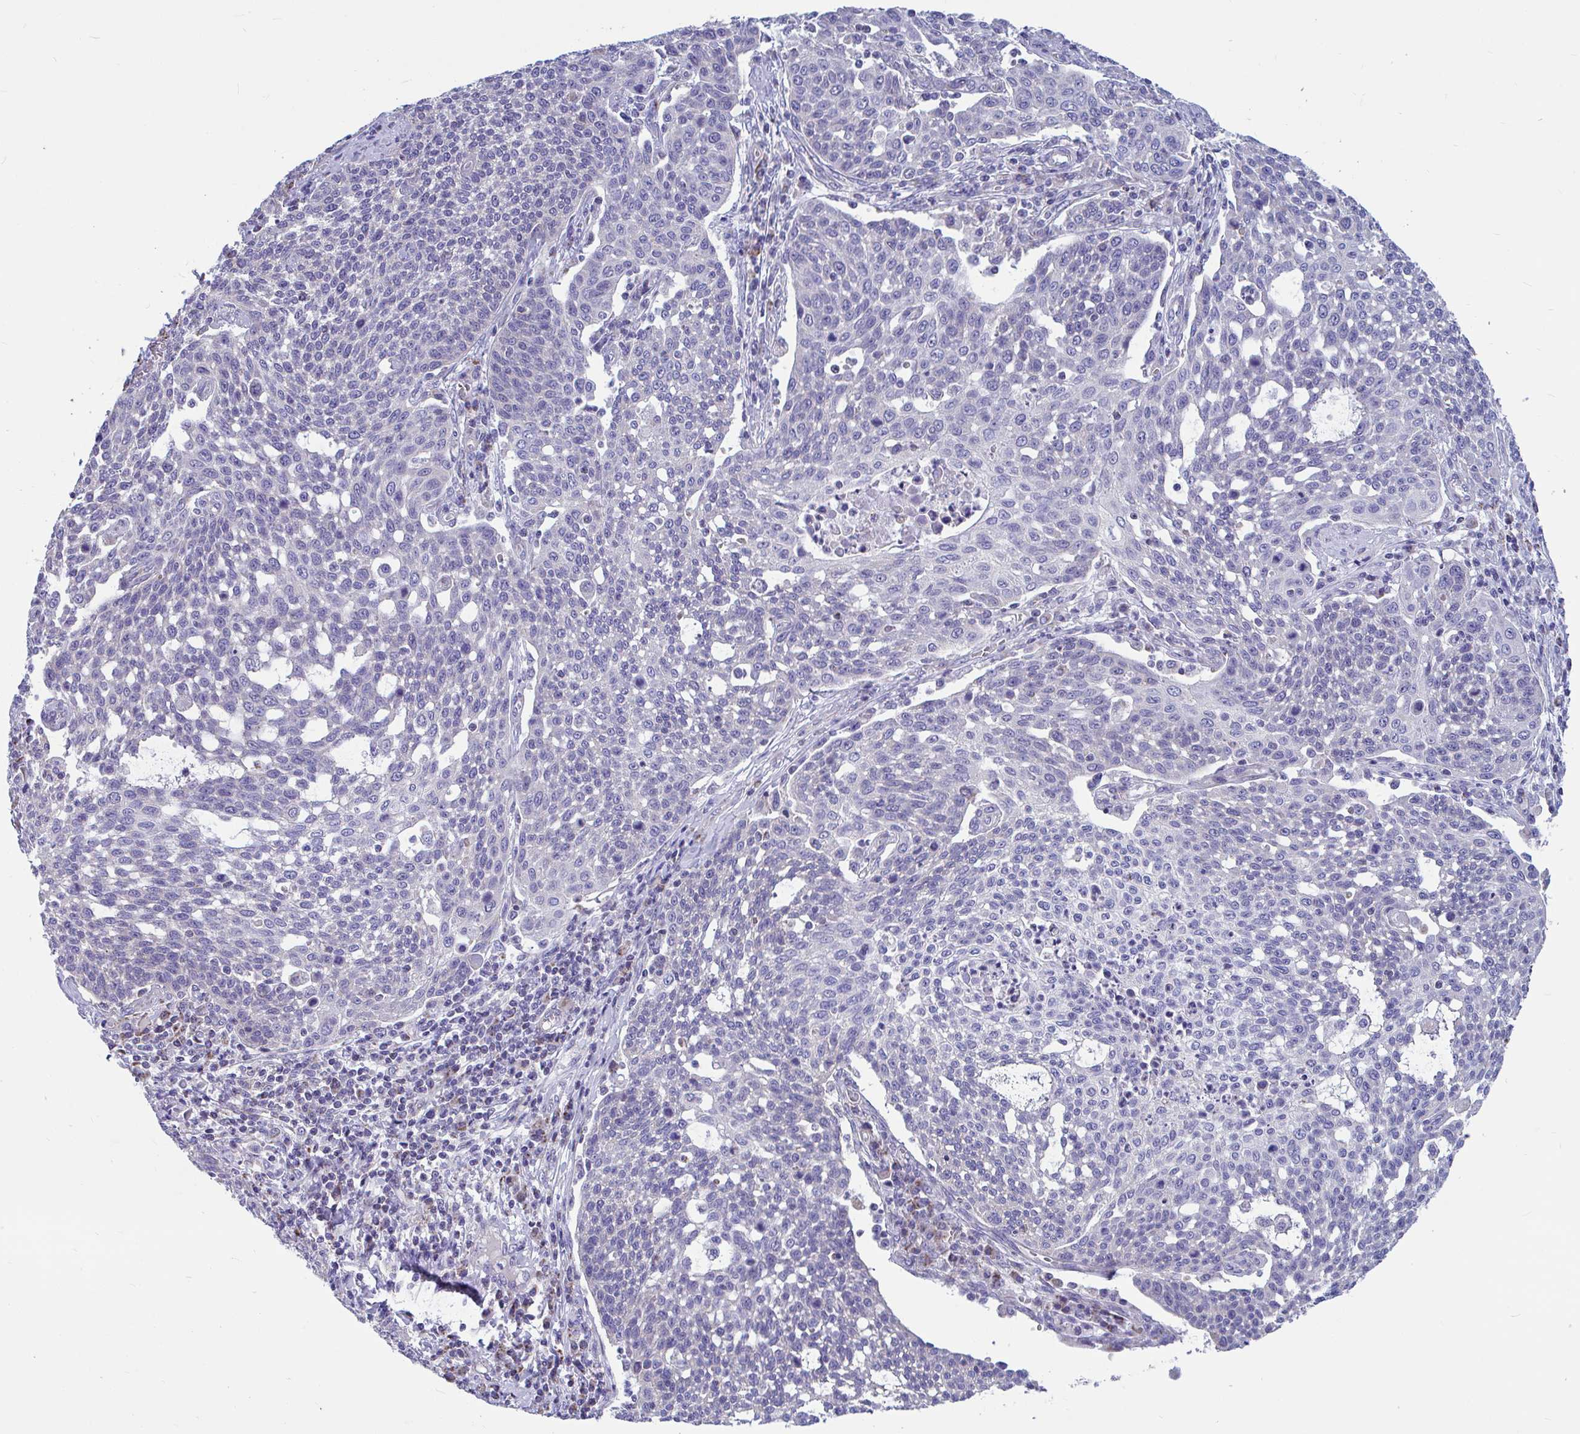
{"staining": {"intensity": "negative", "quantity": "none", "location": "none"}, "tissue": "cervical cancer", "cell_type": "Tumor cells", "image_type": "cancer", "snomed": [{"axis": "morphology", "description": "Squamous cell carcinoma, NOS"}, {"axis": "topography", "description": "Cervix"}], "caption": "Immunohistochemistry of cervical squamous cell carcinoma shows no positivity in tumor cells. Brightfield microscopy of immunohistochemistry (IHC) stained with DAB (3,3'-diaminobenzidine) (brown) and hematoxylin (blue), captured at high magnification.", "gene": "OR13A1", "patient": {"sex": "female", "age": 34}}